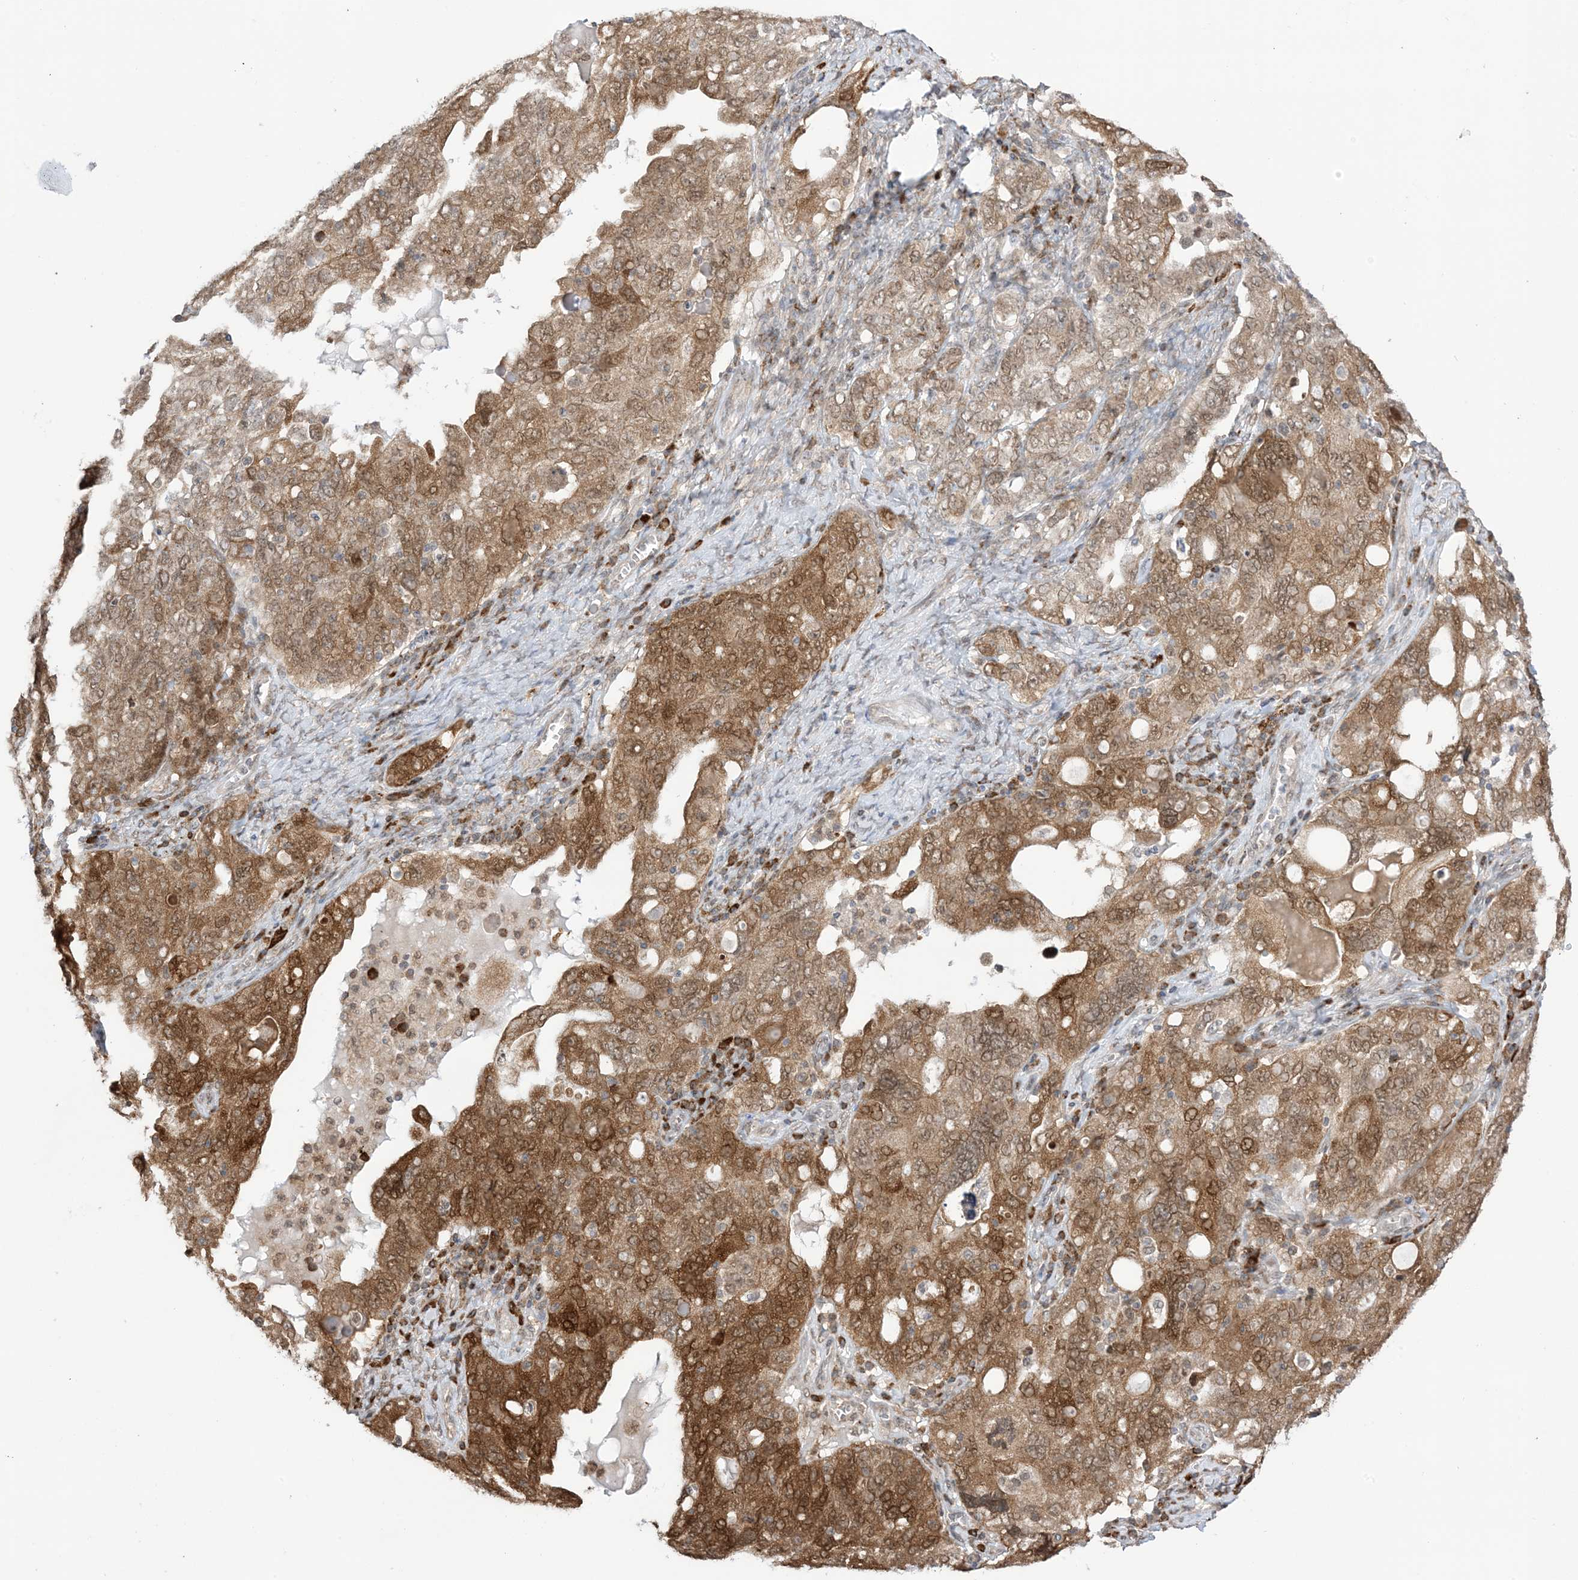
{"staining": {"intensity": "strong", "quantity": ">75%", "location": "cytoplasmic/membranous,nuclear"}, "tissue": "ovarian cancer", "cell_type": "Tumor cells", "image_type": "cancer", "snomed": [{"axis": "morphology", "description": "Carcinoma, endometroid"}, {"axis": "topography", "description": "Ovary"}], "caption": "Immunohistochemistry (IHC) of ovarian cancer displays high levels of strong cytoplasmic/membranous and nuclear staining in about >75% of tumor cells. (DAB IHC, brown staining for protein, blue staining for nuclei).", "gene": "UBE2E2", "patient": {"sex": "female", "age": 62}}